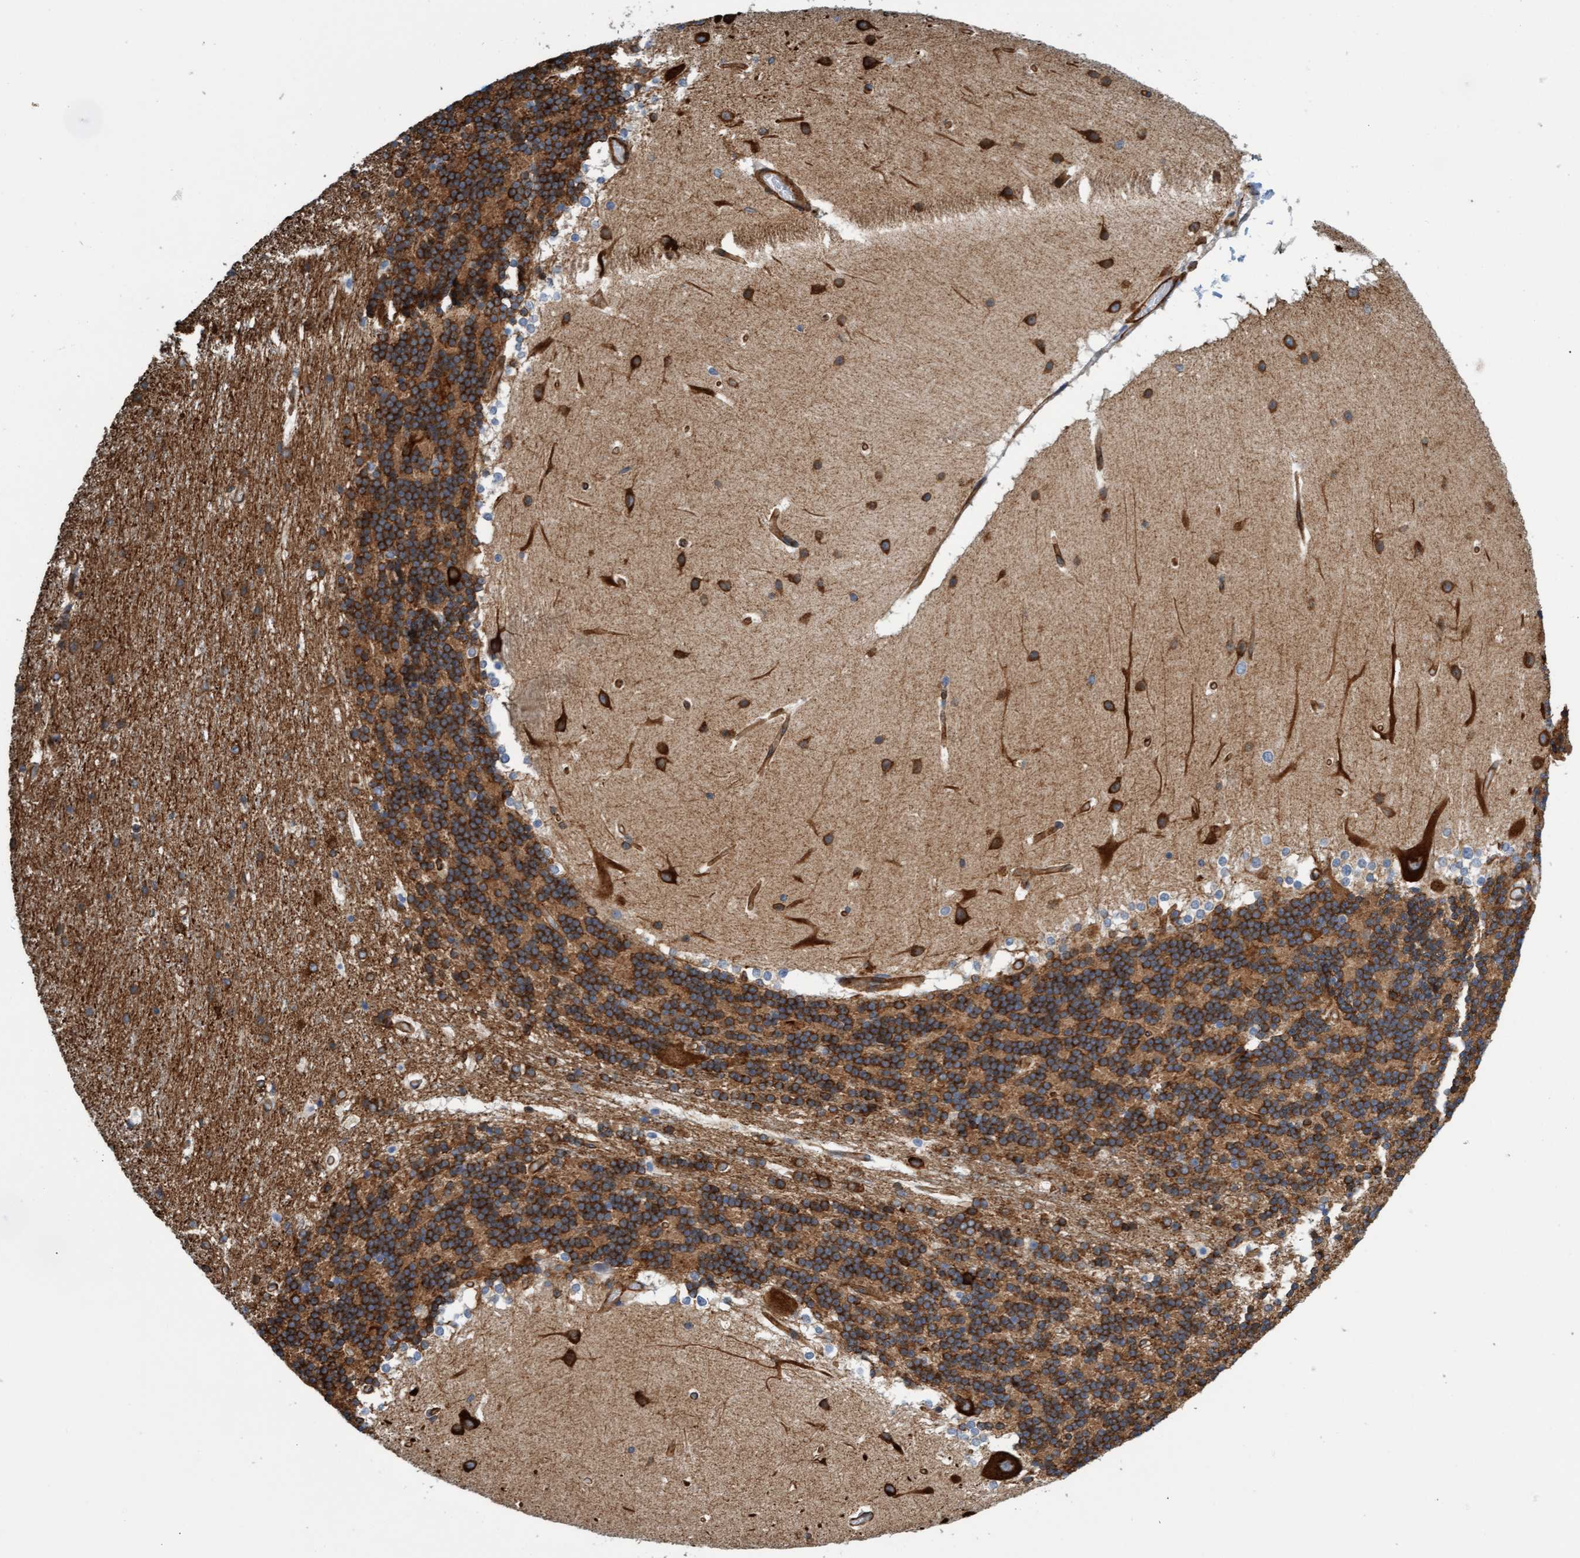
{"staining": {"intensity": "moderate", "quantity": ">75%", "location": "cytoplasmic/membranous"}, "tissue": "cerebellum", "cell_type": "Cells in granular layer", "image_type": "normal", "snomed": [{"axis": "morphology", "description": "Normal tissue, NOS"}, {"axis": "topography", "description": "Cerebellum"}], "caption": "Cells in granular layer demonstrate medium levels of moderate cytoplasmic/membranous staining in about >75% of cells in normal human cerebellum.", "gene": "FMNL3", "patient": {"sex": "female", "age": 19}}